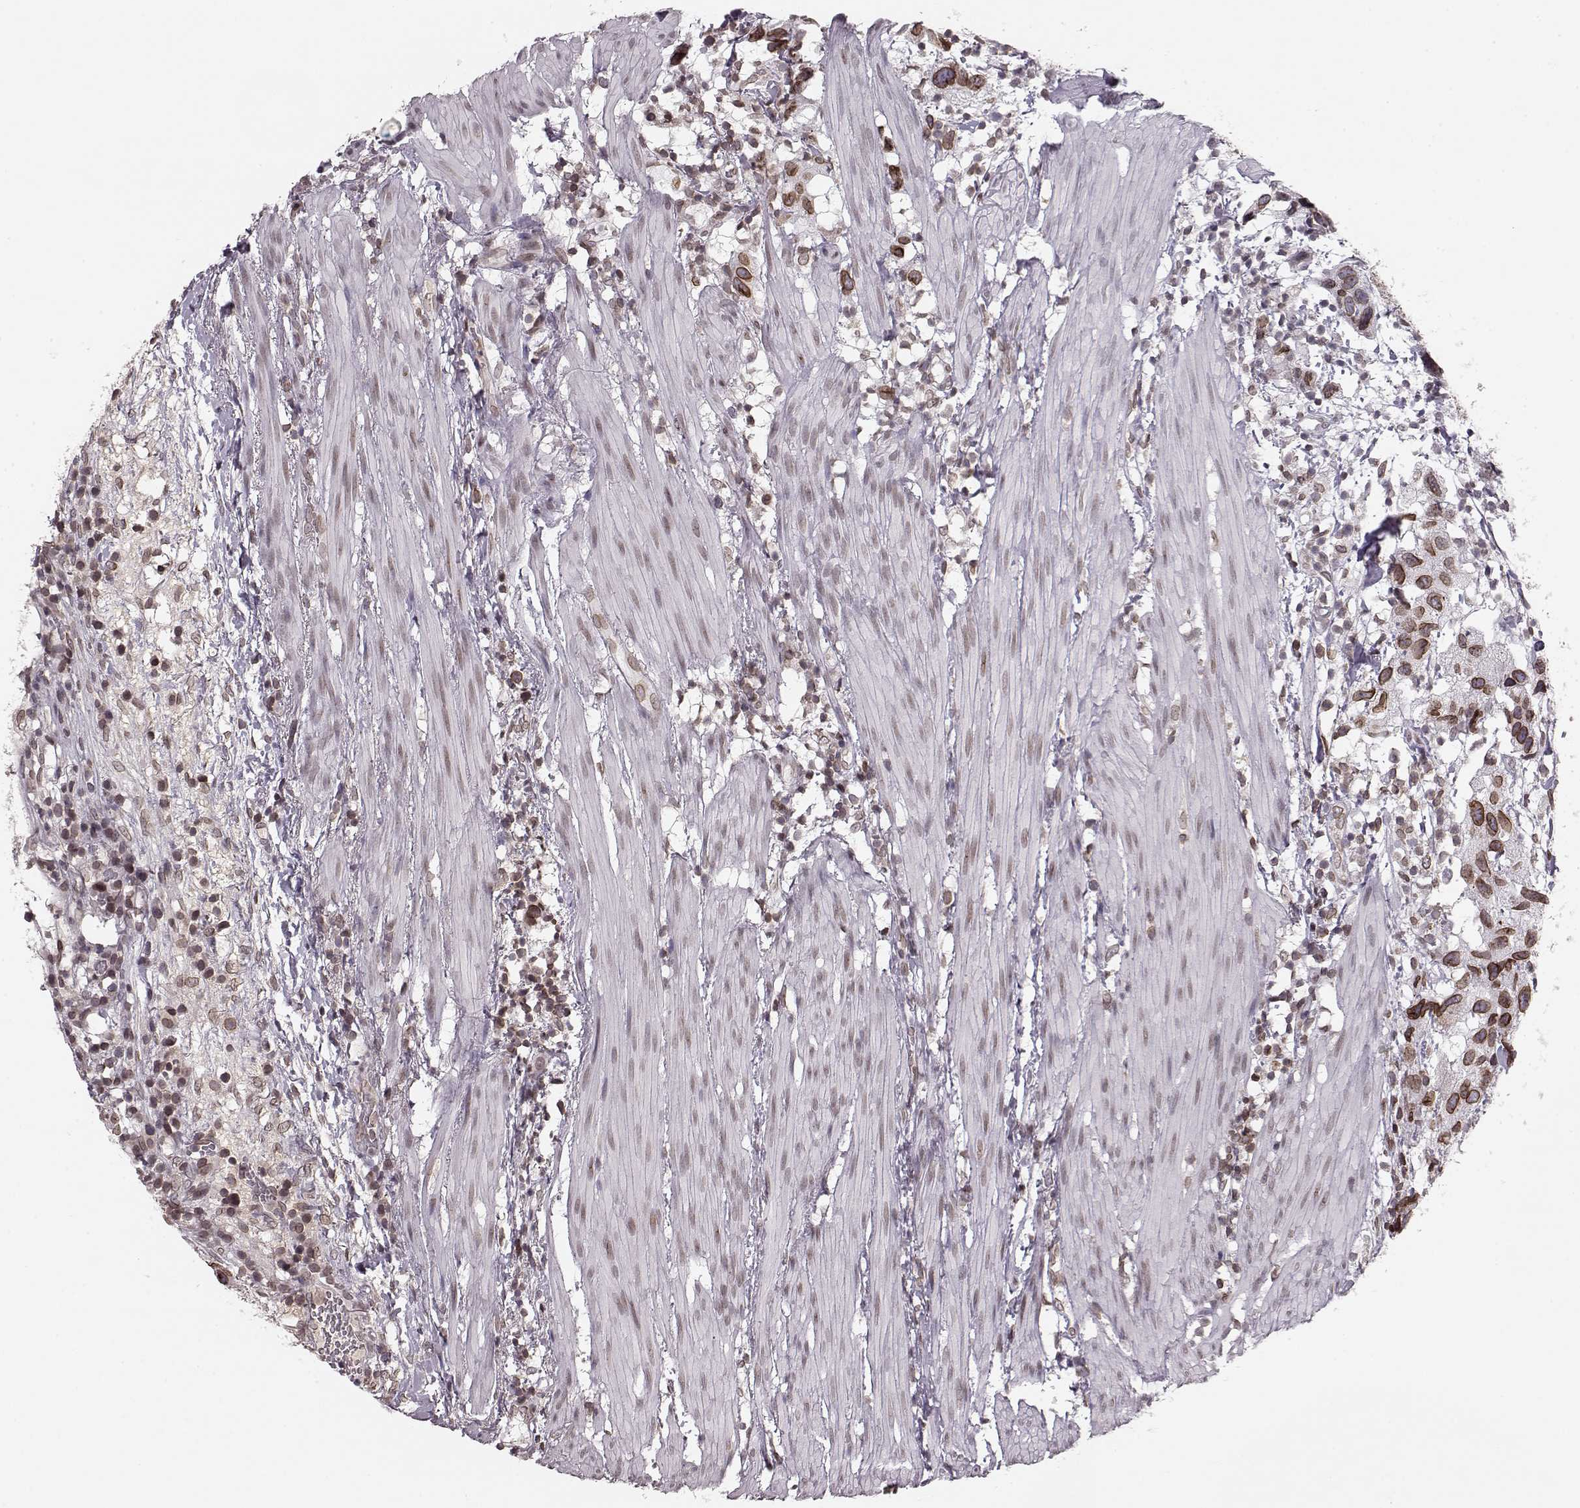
{"staining": {"intensity": "strong", "quantity": ">75%", "location": "cytoplasmic/membranous,nuclear"}, "tissue": "urothelial cancer", "cell_type": "Tumor cells", "image_type": "cancer", "snomed": [{"axis": "morphology", "description": "Urothelial carcinoma, High grade"}, {"axis": "topography", "description": "Urinary bladder"}], "caption": "Human urothelial cancer stained for a protein (brown) demonstrates strong cytoplasmic/membranous and nuclear positive positivity in about >75% of tumor cells.", "gene": "DCAF12", "patient": {"sex": "male", "age": 79}}